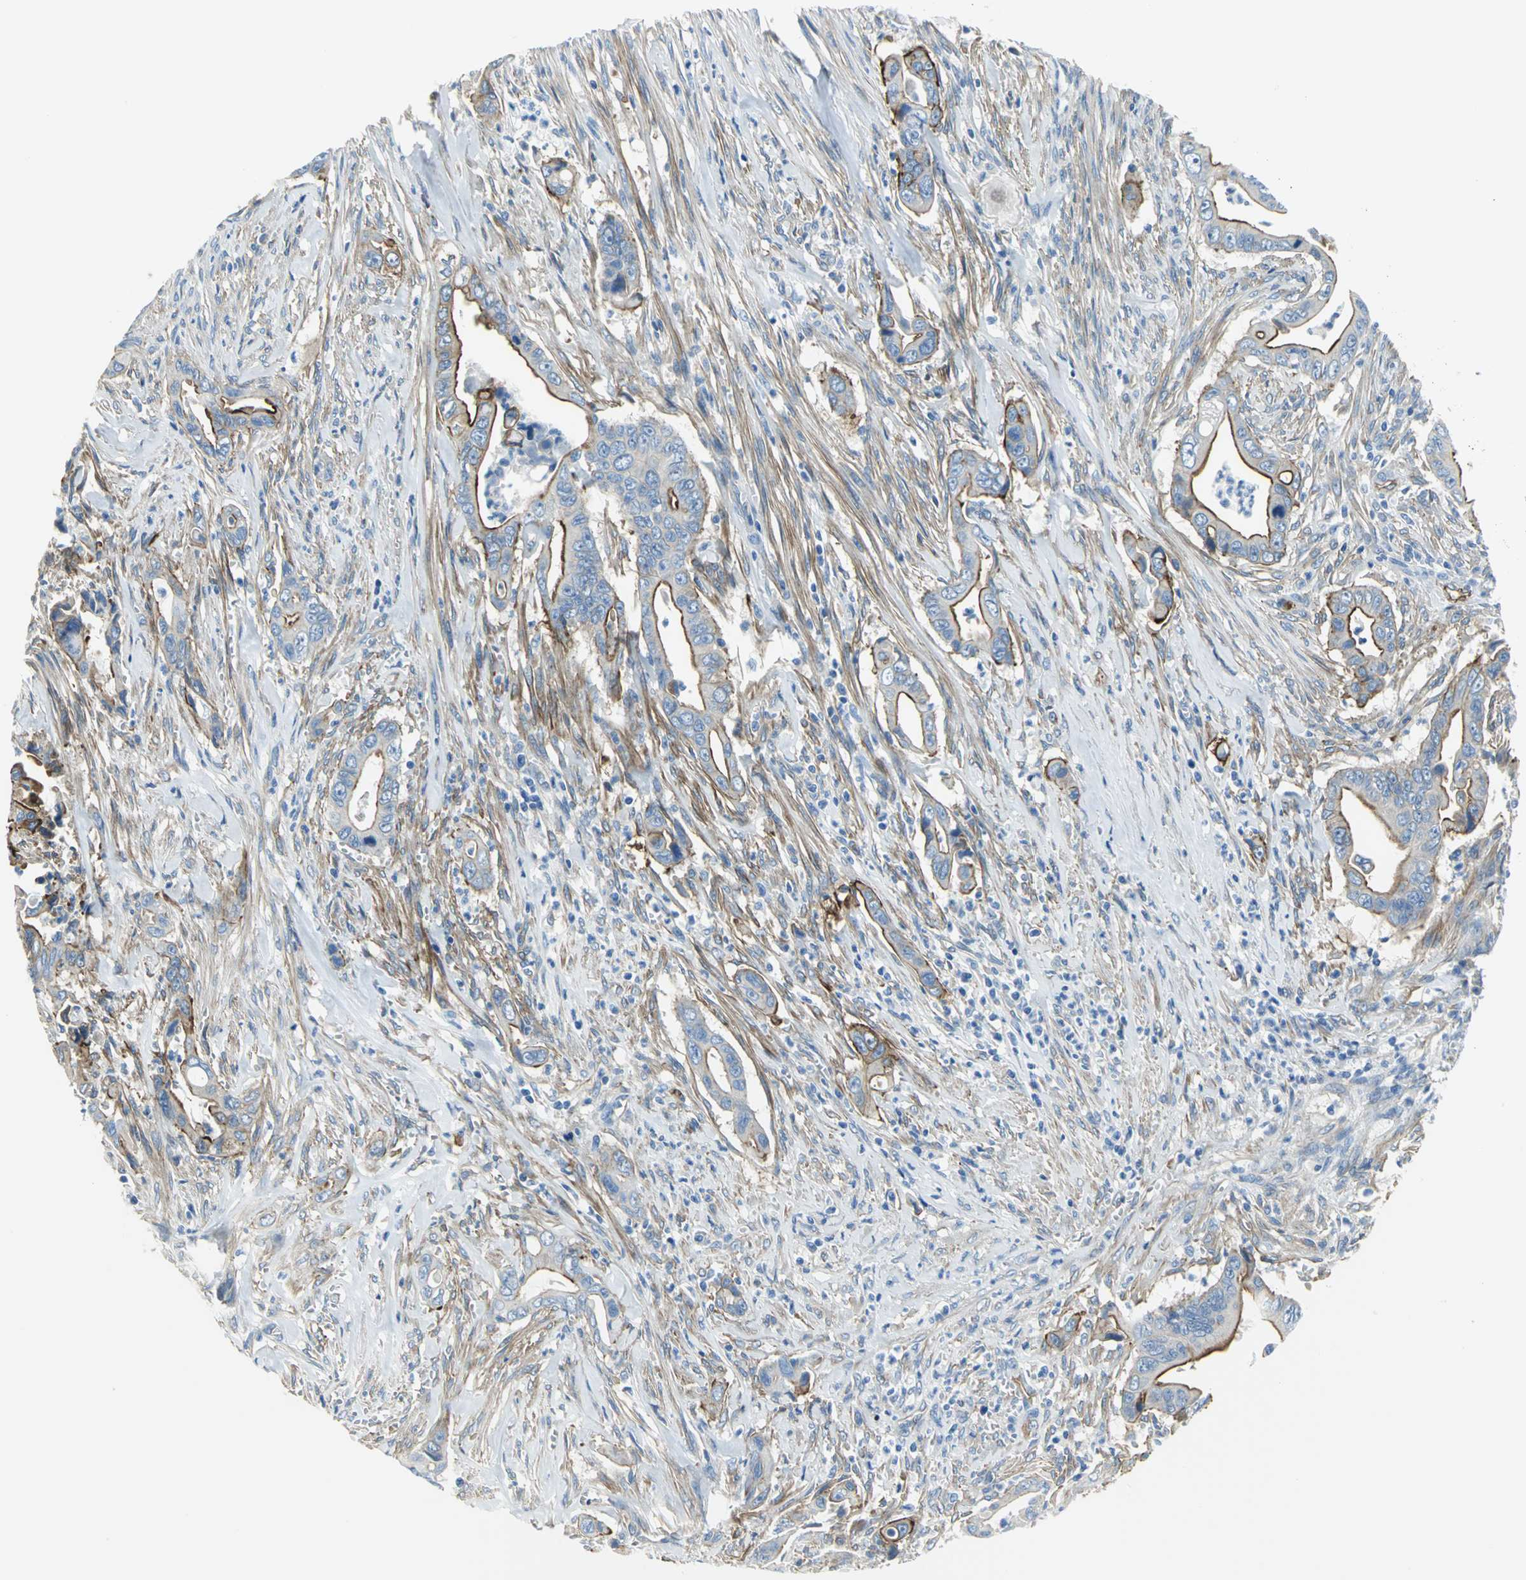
{"staining": {"intensity": "strong", "quantity": "25%-75%", "location": "cytoplasmic/membranous"}, "tissue": "pancreatic cancer", "cell_type": "Tumor cells", "image_type": "cancer", "snomed": [{"axis": "morphology", "description": "Adenocarcinoma, NOS"}, {"axis": "topography", "description": "Pancreas"}], "caption": "This micrograph displays immunohistochemistry staining of human pancreatic cancer, with high strong cytoplasmic/membranous positivity in approximately 25%-75% of tumor cells.", "gene": "FLNB", "patient": {"sex": "male", "age": 59}}